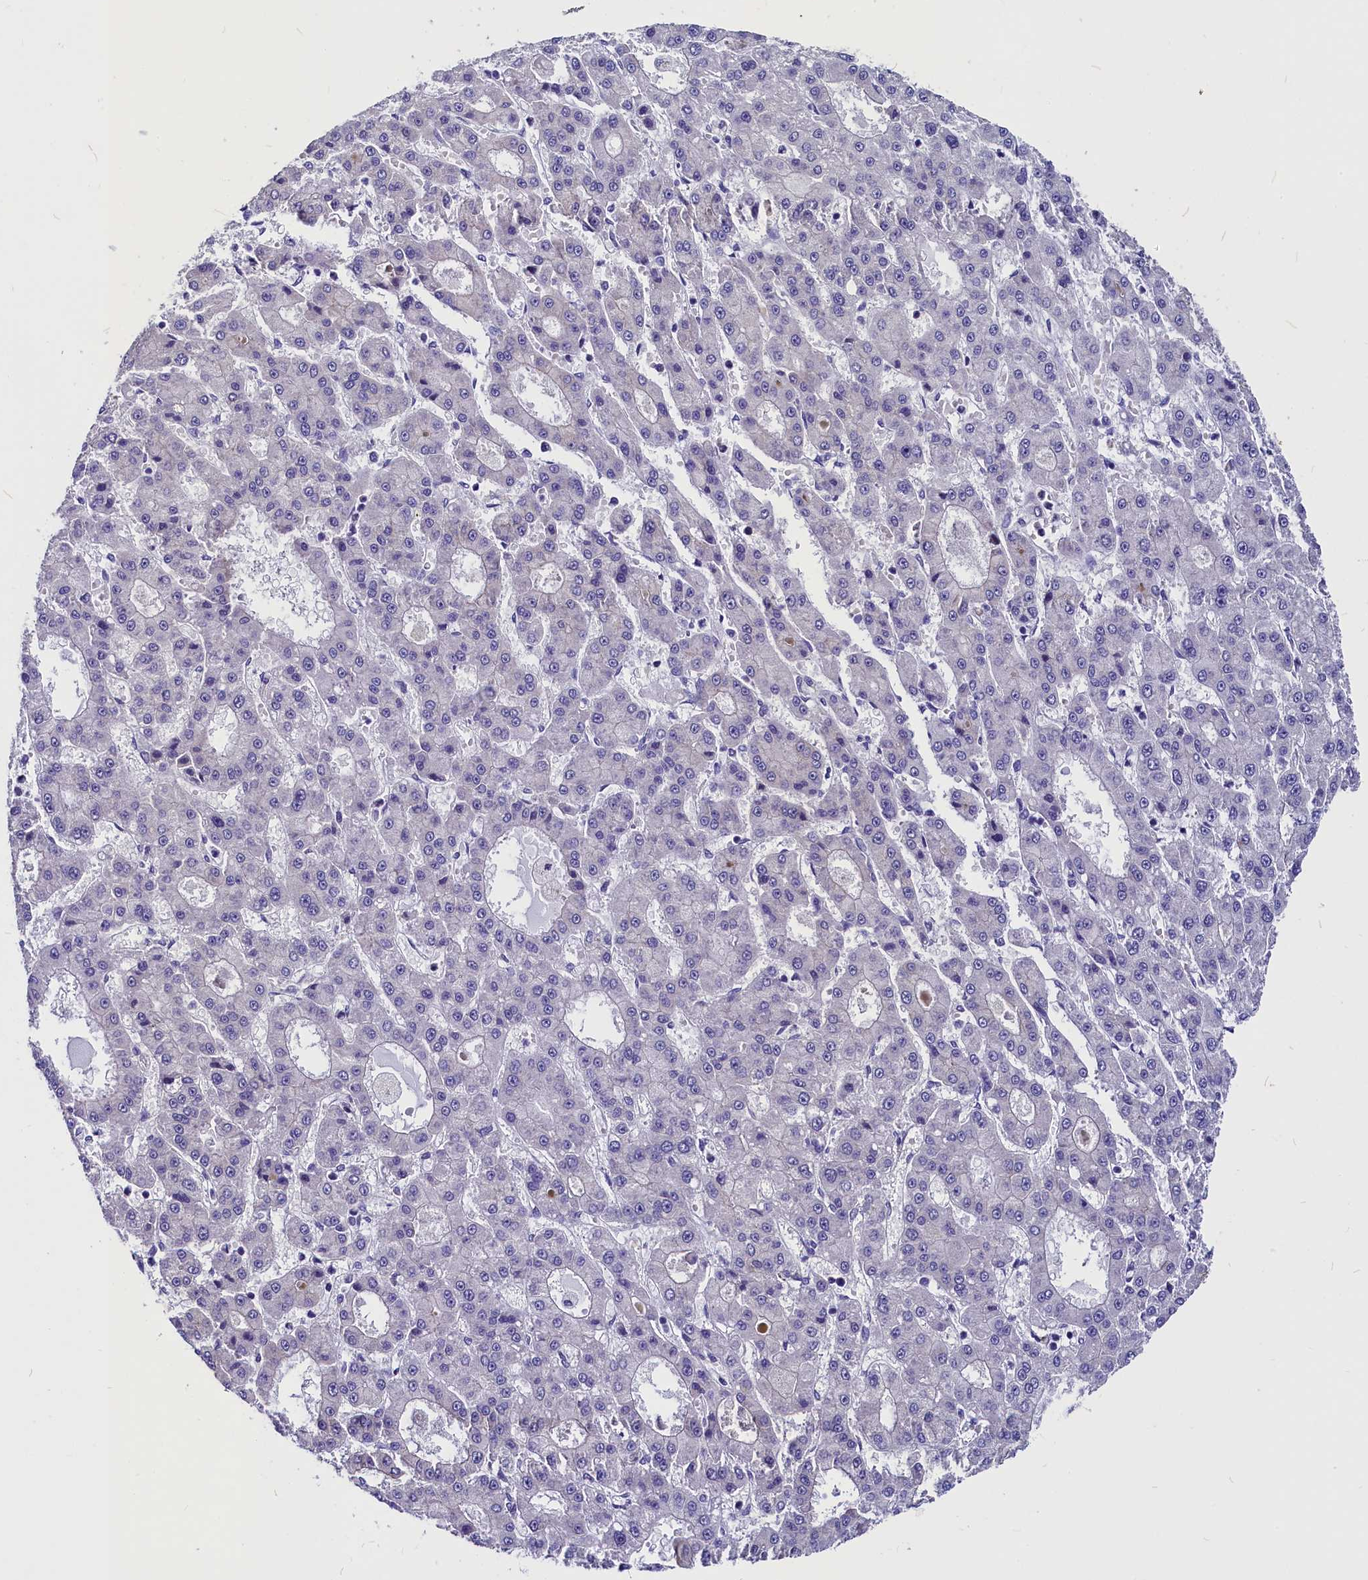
{"staining": {"intensity": "negative", "quantity": "none", "location": "none"}, "tissue": "liver cancer", "cell_type": "Tumor cells", "image_type": "cancer", "snomed": [{"axis": "morphology", "description": "Carcinoma, Hepatocellular, NOS"}, {"axis": "topography", "description": "Liver"}], "caption": "The histopathology image displays no staining of tumor cells in liver cancer.", "gene": "CEP170", "patient": {"sex": "male", "age": 70}}